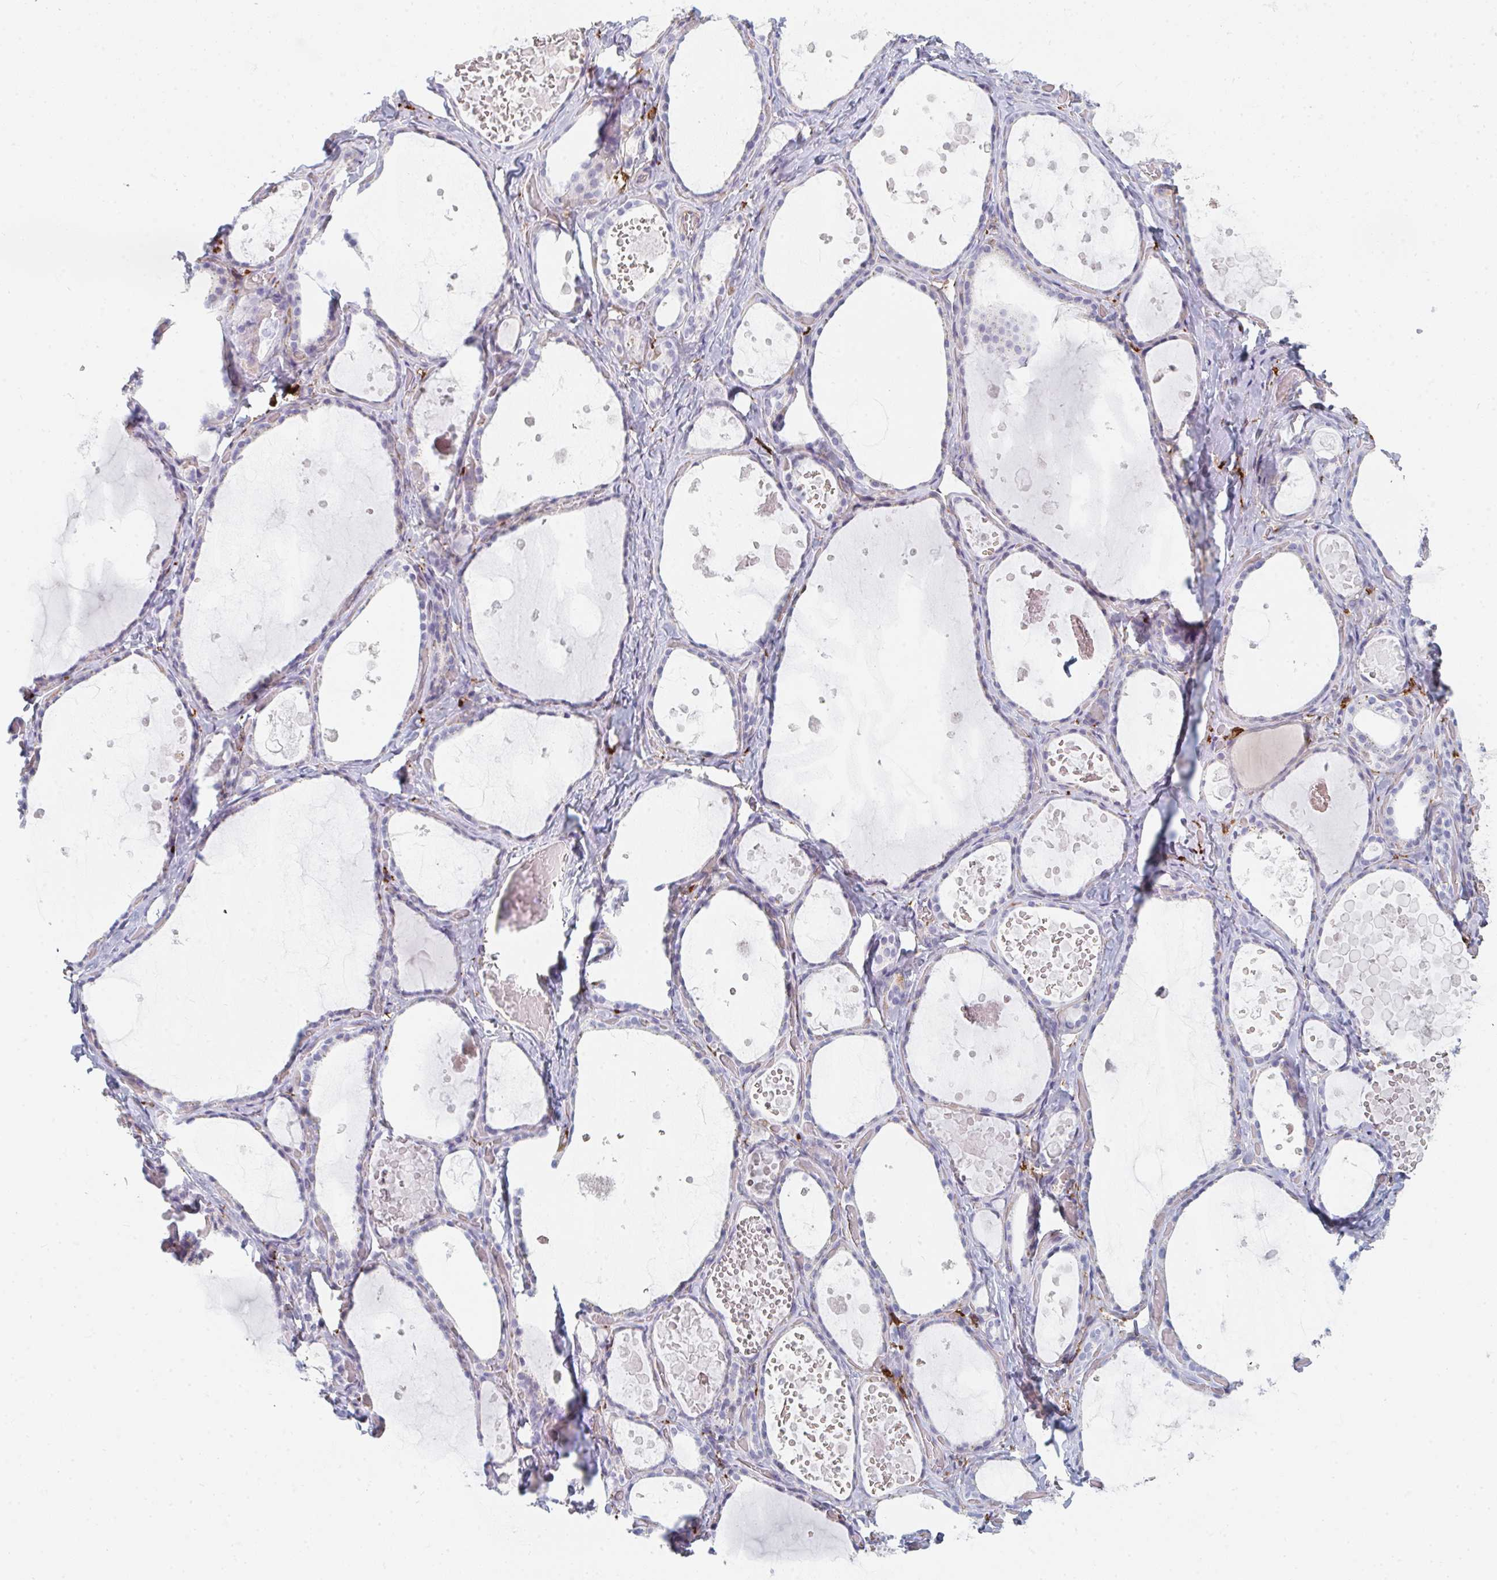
{"staining": {"intensity": "negative", "quantity": "none", "location": "none"}, "tissue": "thyroid gland", "cell_type": "Glandular cells", "image_type": "normal", "snomed": [{"axis": "morphology", "description": "Normal tissue, NOS"}, {"axis": "topography", "description": "Thyroid gland"}], "caption": "Protein analysis of unremarkable thyroid gland exhibits no significant staining in glandular cells. (Immunohistochemistry (ihc), brightfield microscopy, high magnification).", "gene": "DAB2", "patient": {"sex": "female", "age": 56}}